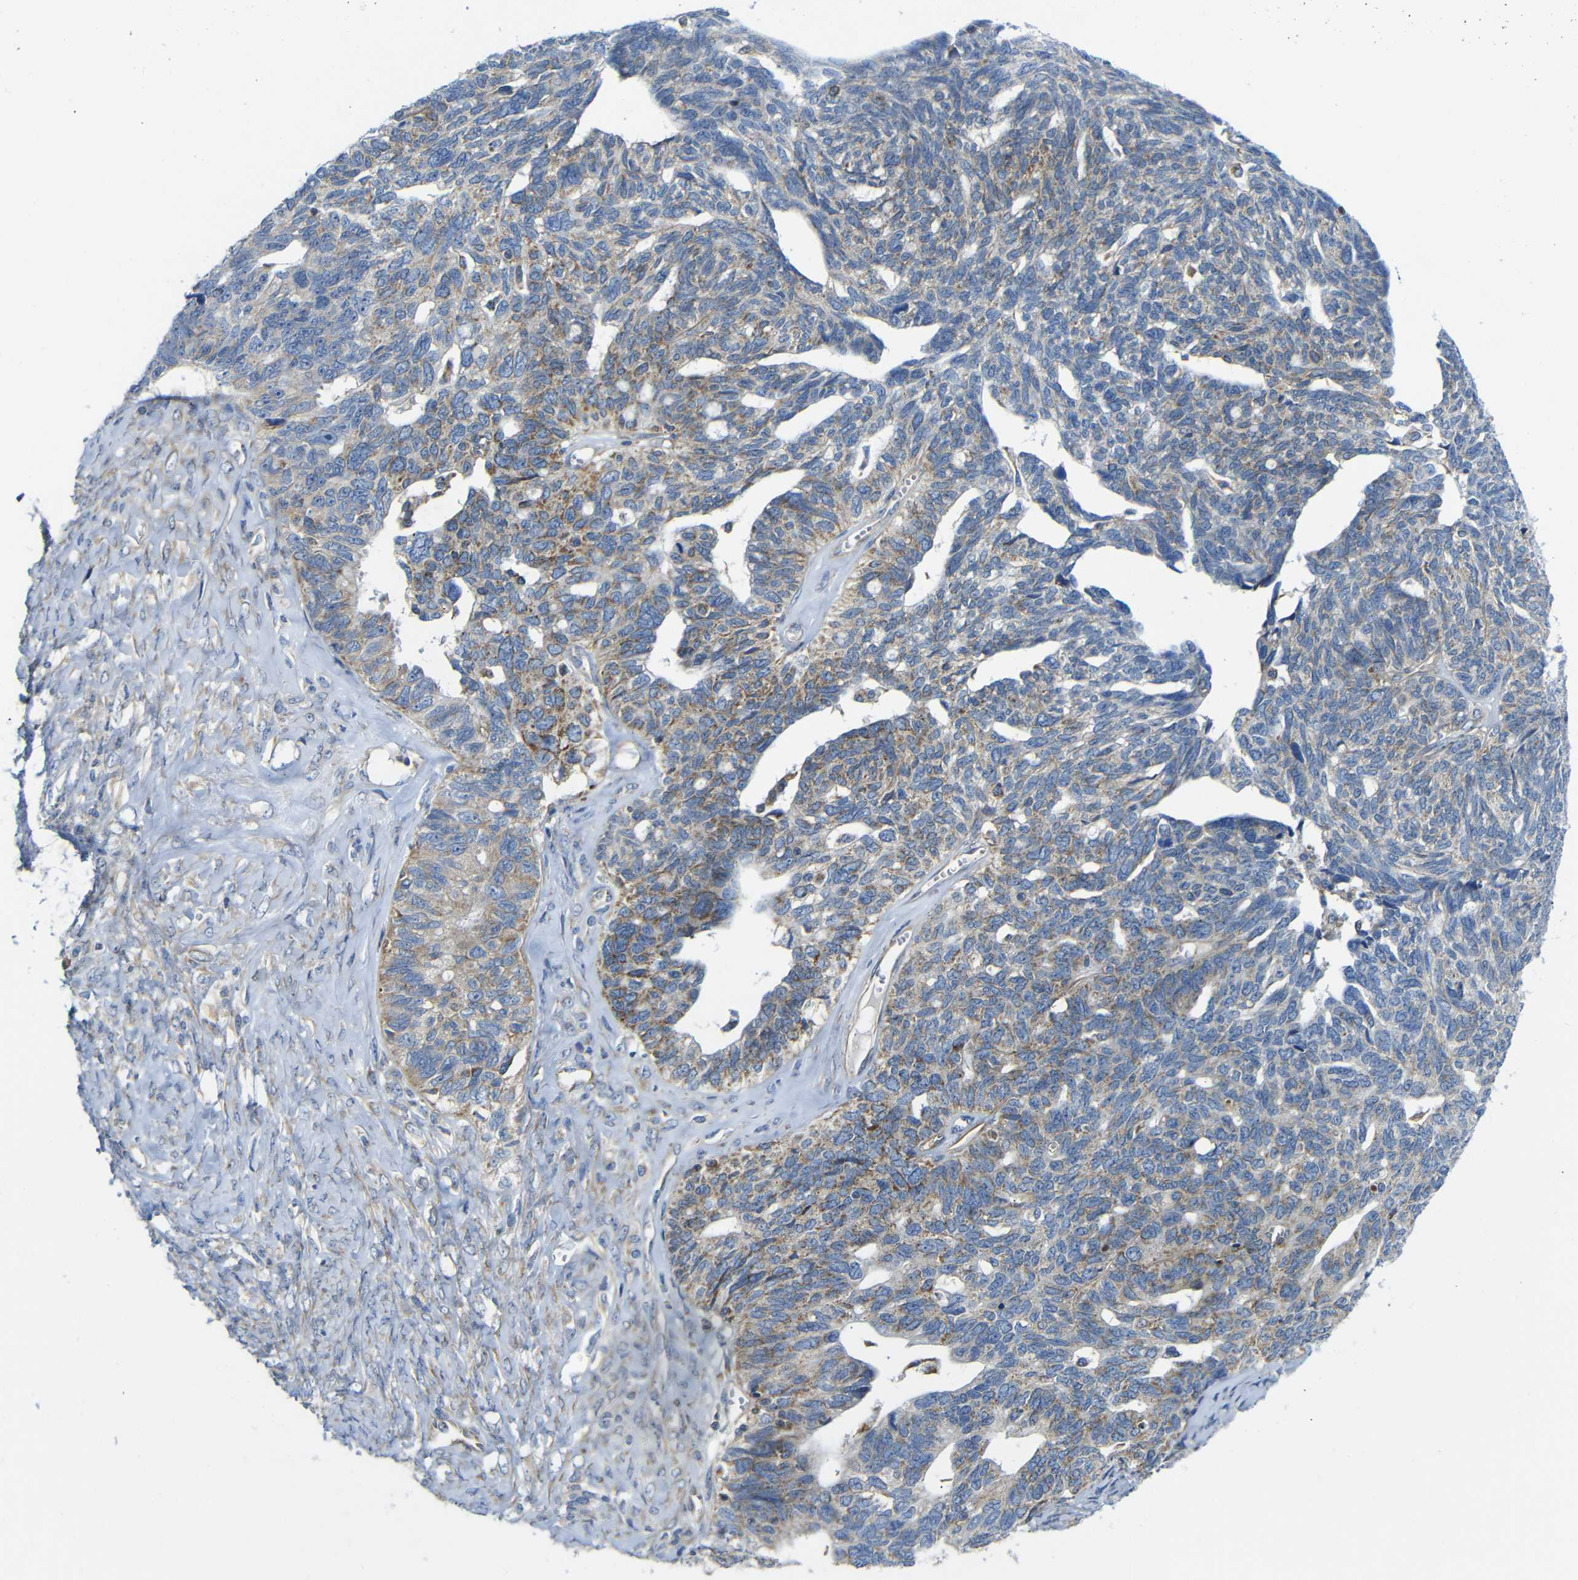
{"staining": {"intensity": "moderate", "quantity": "25%-75%", "location": "cytoplasmic/membranous"}, "tissue": "ovarian cancer", "cell_type": "Tumor cells", "image_type": "cancer", "snomed": [{"axis": "morphology", "description": "Cystadenocarcinoma, serous, NOS"}, {"axis": "topography", "description": "Ovary"}], "caption": "Serous cystadenocarcinoma (ovarian) was stained to show a protein in brown. There is medium levels of moderate cytoplasmic/membranous staining in about 25%-75% of tumor cells.", "gene": "PDCD1LG2", "patient": {"sex": "female", "age": 79}}